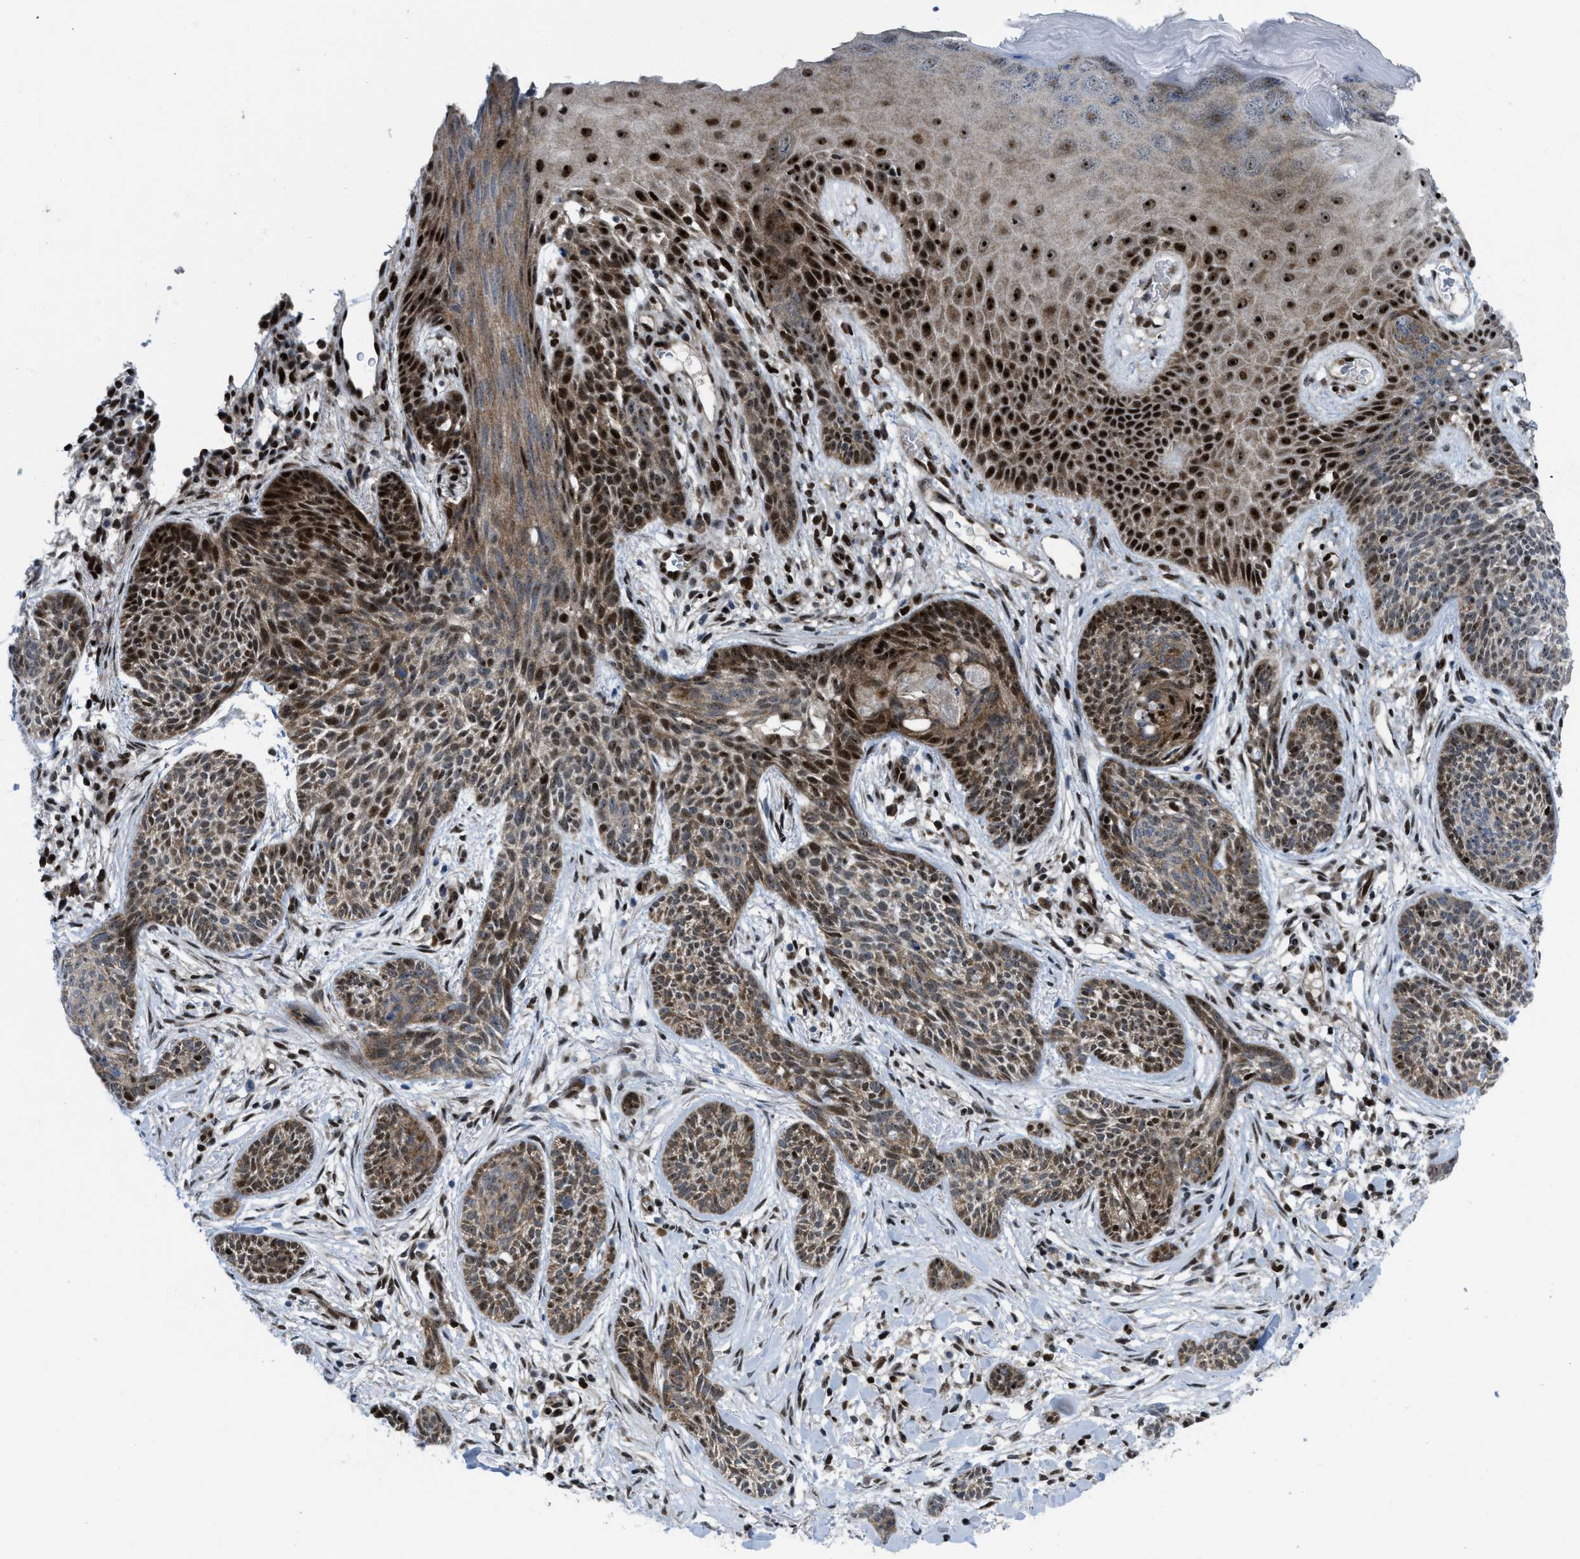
{"staining": {"intensity": "moderate", "quantity": ">75%", "location": "cytoplasmic/membranous,nuclear"}, "tissue": "skin cancer", "cell_type": "Tumor cells", "image_type": "cancer", "snomed": [{"axis": "morphology", "description": "Basal cell carcinoma"}, {"axis": "topography", "description": "Skin"}], "caption": "There is medium levels of moderate cytoplasmic/membranous and nuclear staining in tumor cells of skin cancer, as demonstrated by immunohistochemical staining (brown color).", "gene": "PPP2CB", "patient": {"sex": "female", "age": 59}}